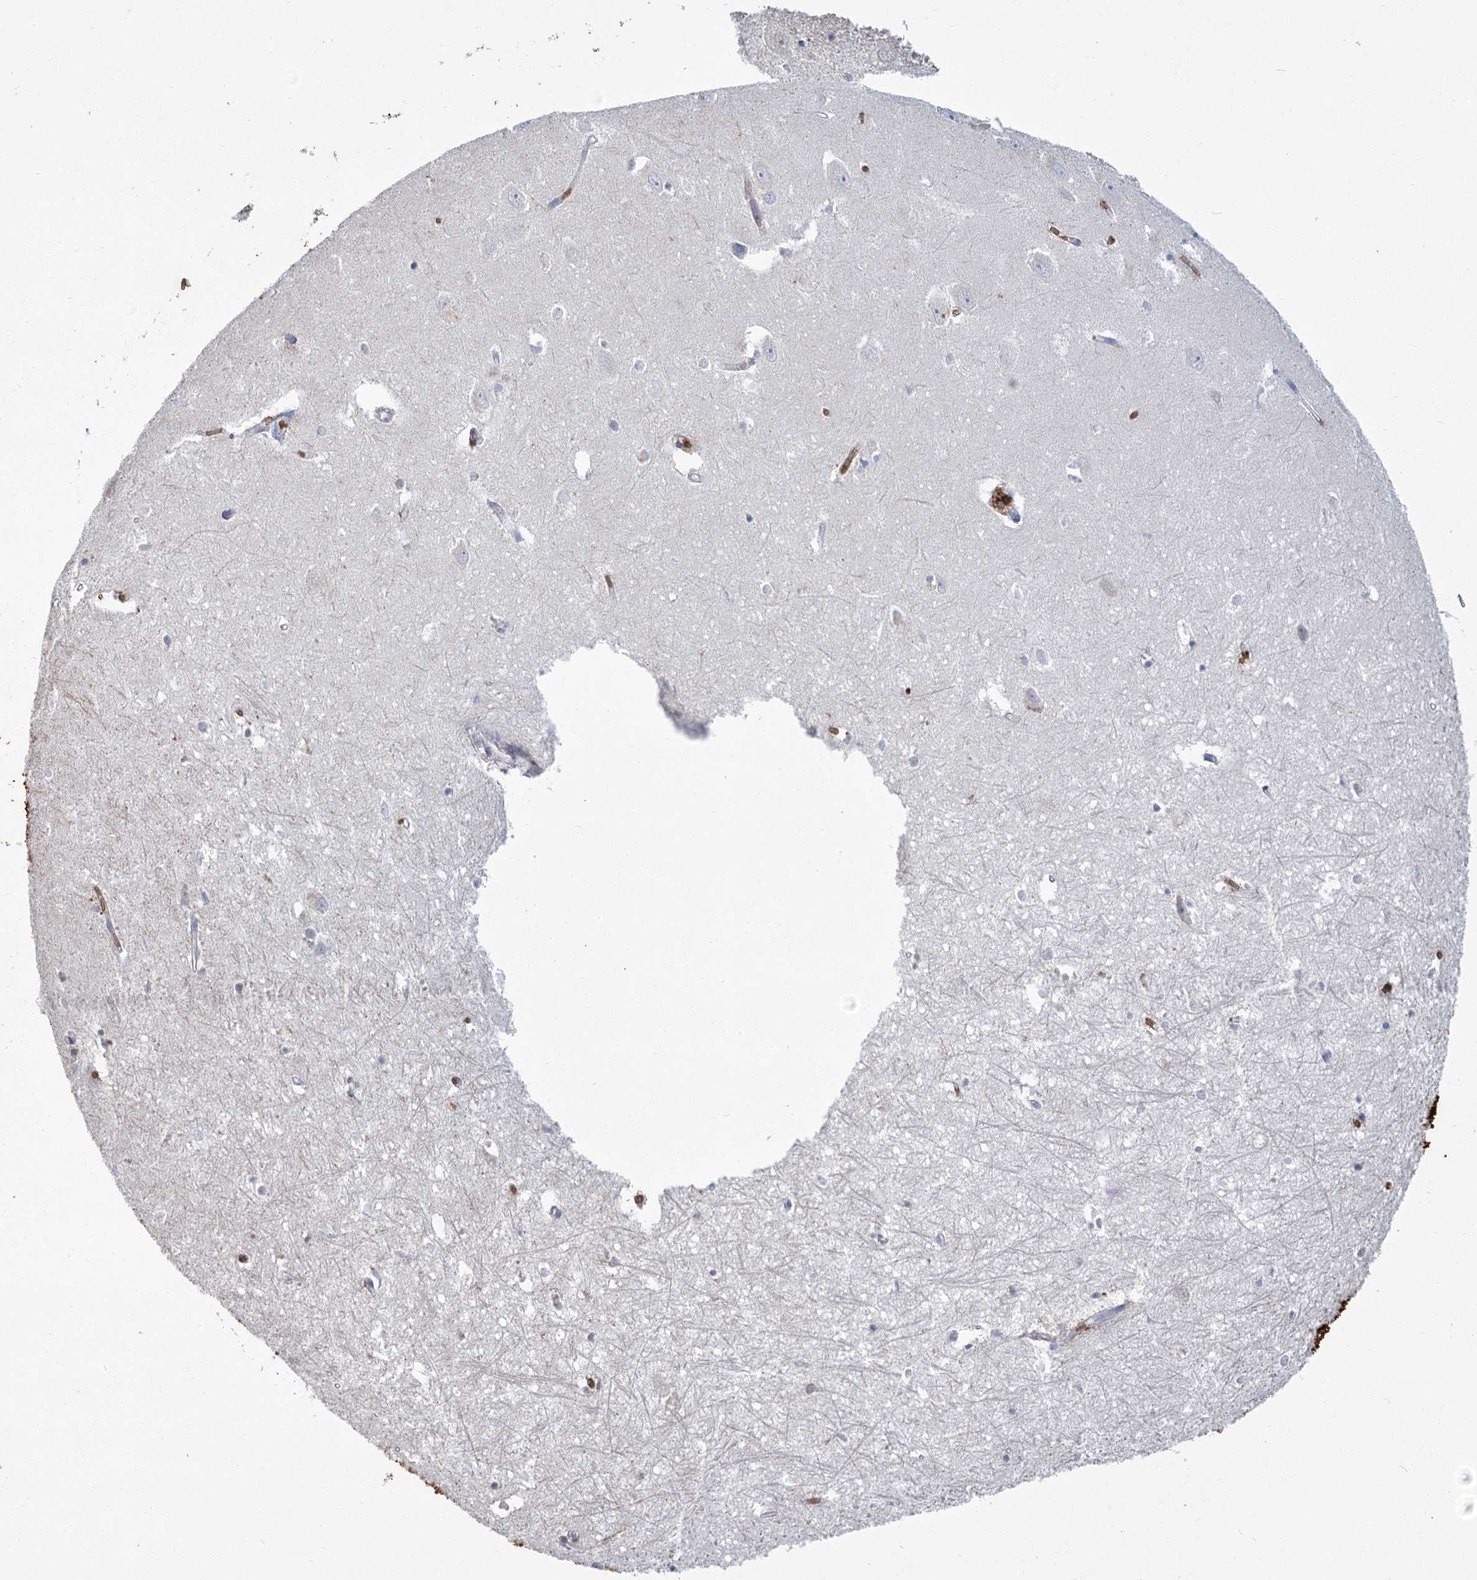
{"staining": {"intensity": "negative", "quantity": "none", "location": "none"}, "tissue": "hippocampus", "cell_type": "Glial cells", "image_type": "normal", "snomed": [{"axis": "morphology", "description": "Normal tissue, NOS"}, {"axis": "topography", "description": "Hippocampus"}], "caption": "An immunohistochemistry (IHC) image of normal hippocampus is shown. There is no staining in glial cells of hippocampus.", "gene": "HBA1", "patient": {"sex": "female", "age": 64}}